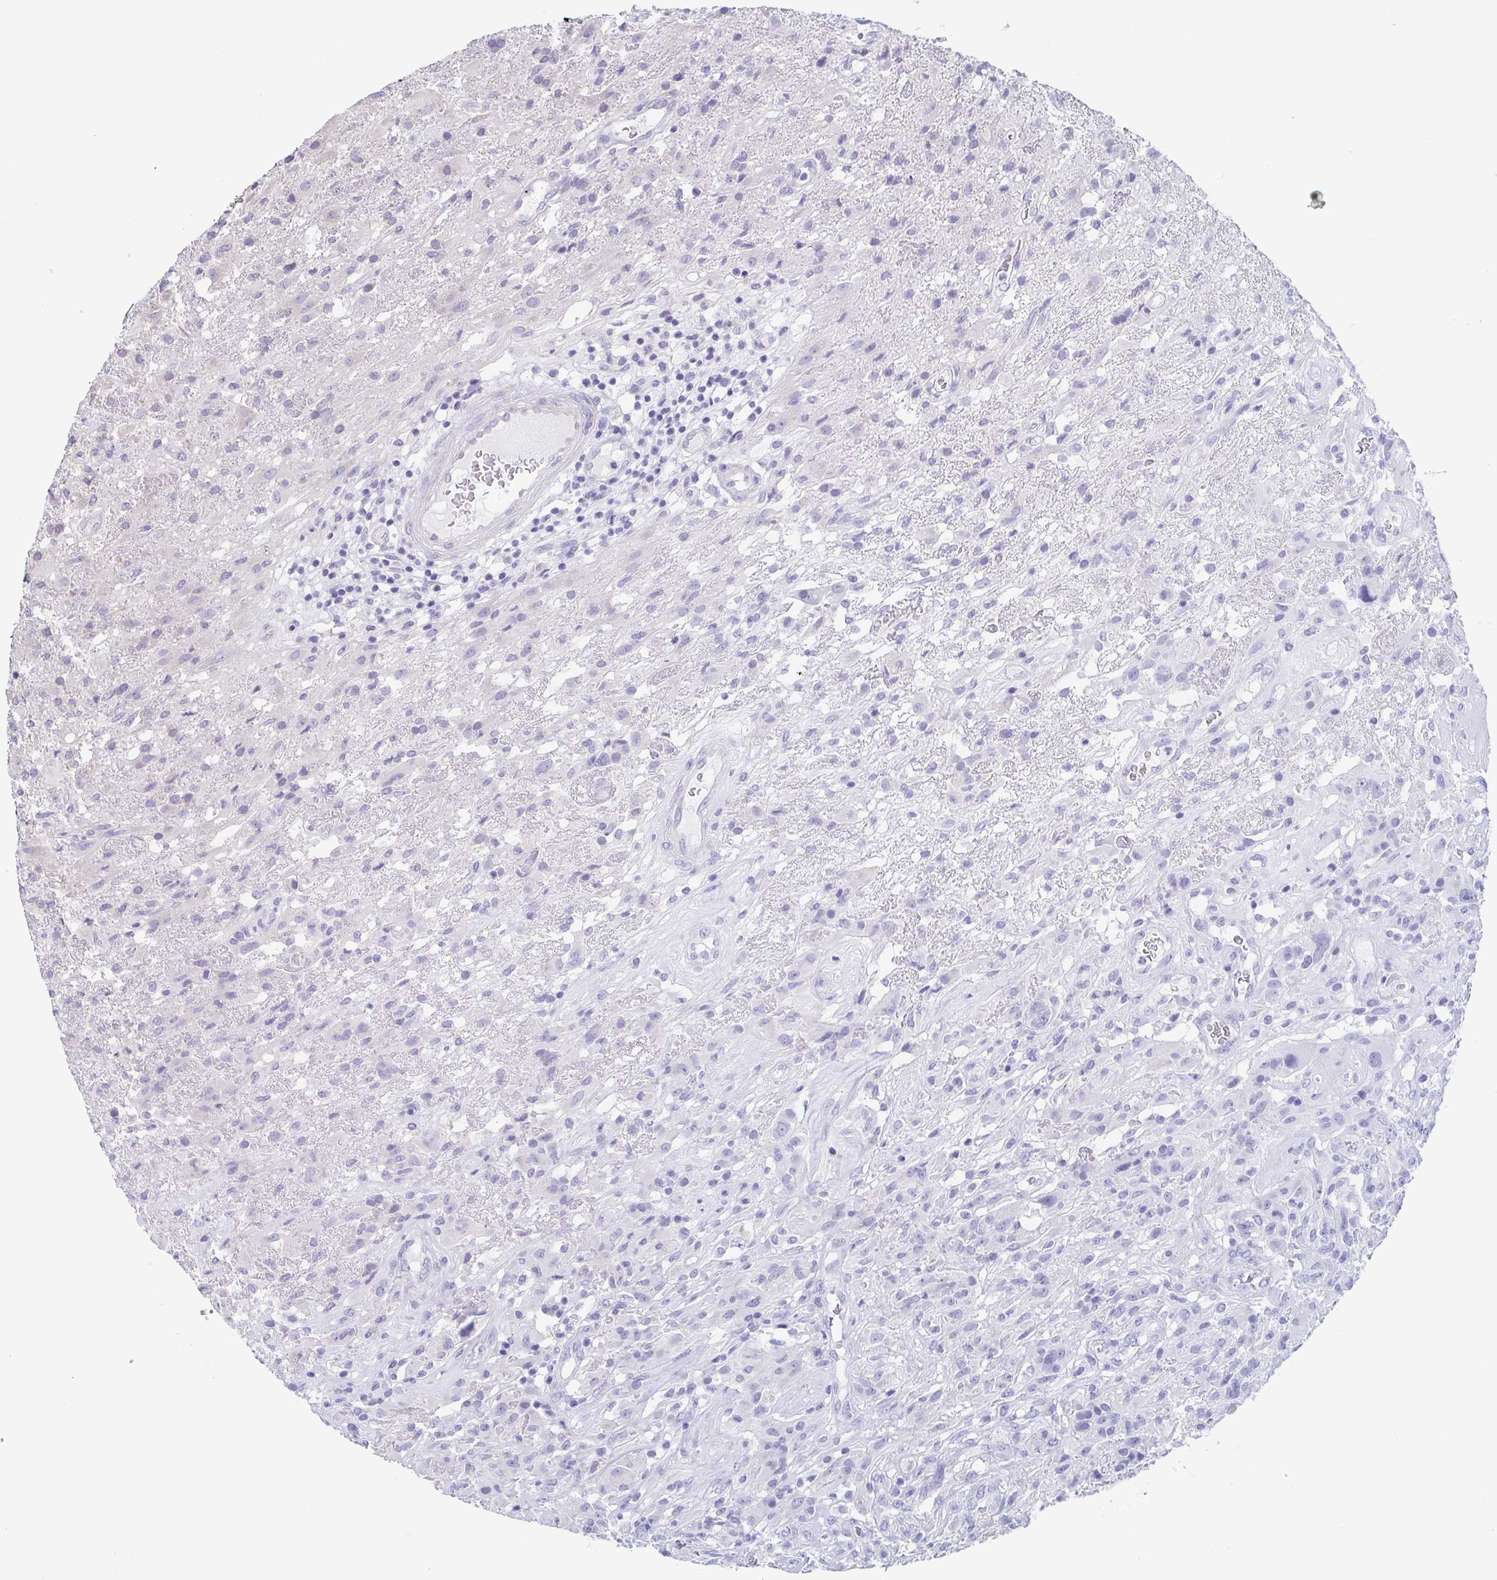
{"staining": {"intensity": "weak", "quantity": "<25%", "location": "cytoplasmic/membranous"}, "tissue": "glioma", "cell_type": "Tumor cells", "image_type": "cancer", "snomed": [{"axis": "morphology", "description": "Glioma, malignant, High grade"}, {"axis": "topography", "description": "Brain"}], "caption": "There is no significant positivity in tumor cells of glioma.", "gene": "COPB1", "patient": {"sex": "male", "age": 46}}